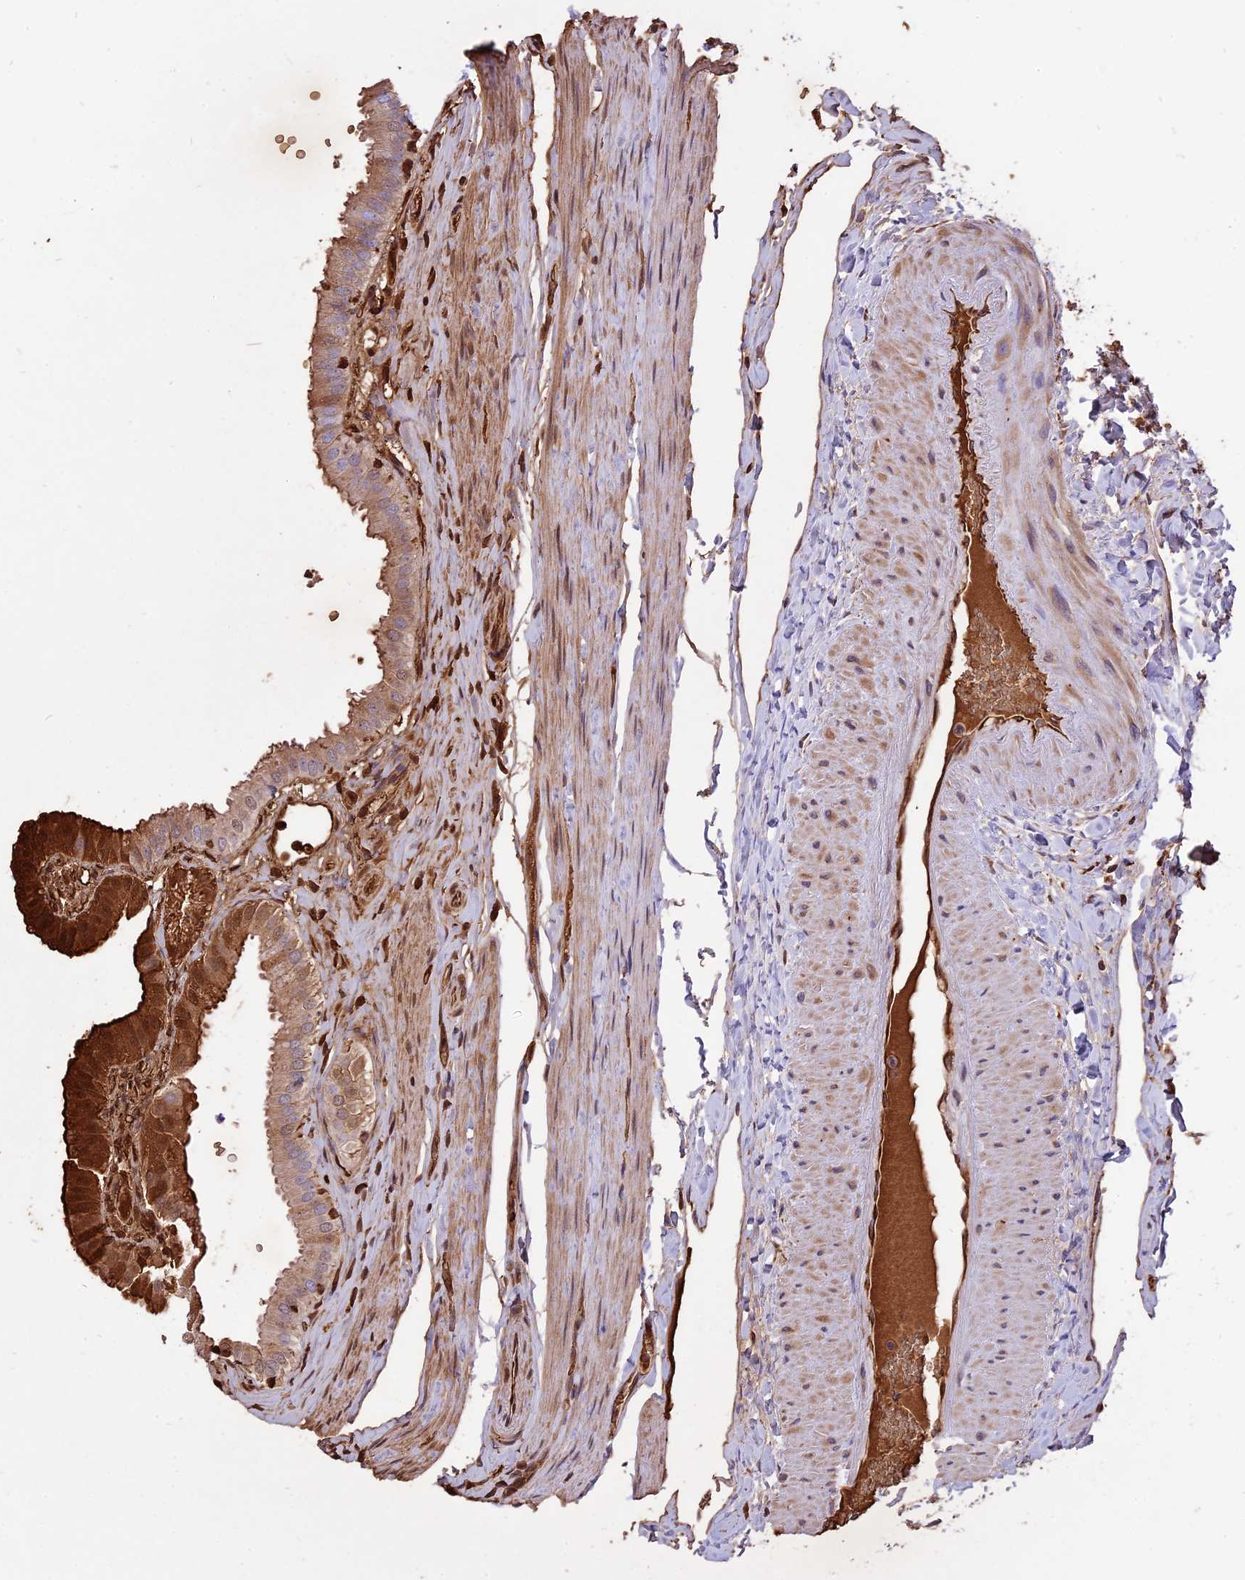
{"staining": {"intensity": "strong", "quantity": "25%-75%", "location": "cytoplasmic/membranous"}, "tissue": "gallbladder", "cell_type": "Glandular cells", "image_type": "normal", "snomed": [{"axis": "morphology", "description": "Normal tissue, NOS"}, {"axis": "topography", "description": "Gallbladder"}], "caption": "Immunohistochemistry (DAB (3,3'-diaminobenzidine)) staining of normal human gallbladder shows strong cytoplasmic/membranous protein staining in approximately 25%-75% of glandular cells.", "gene": "TTC4", "patient": {"sex": "female", "age": 61}}